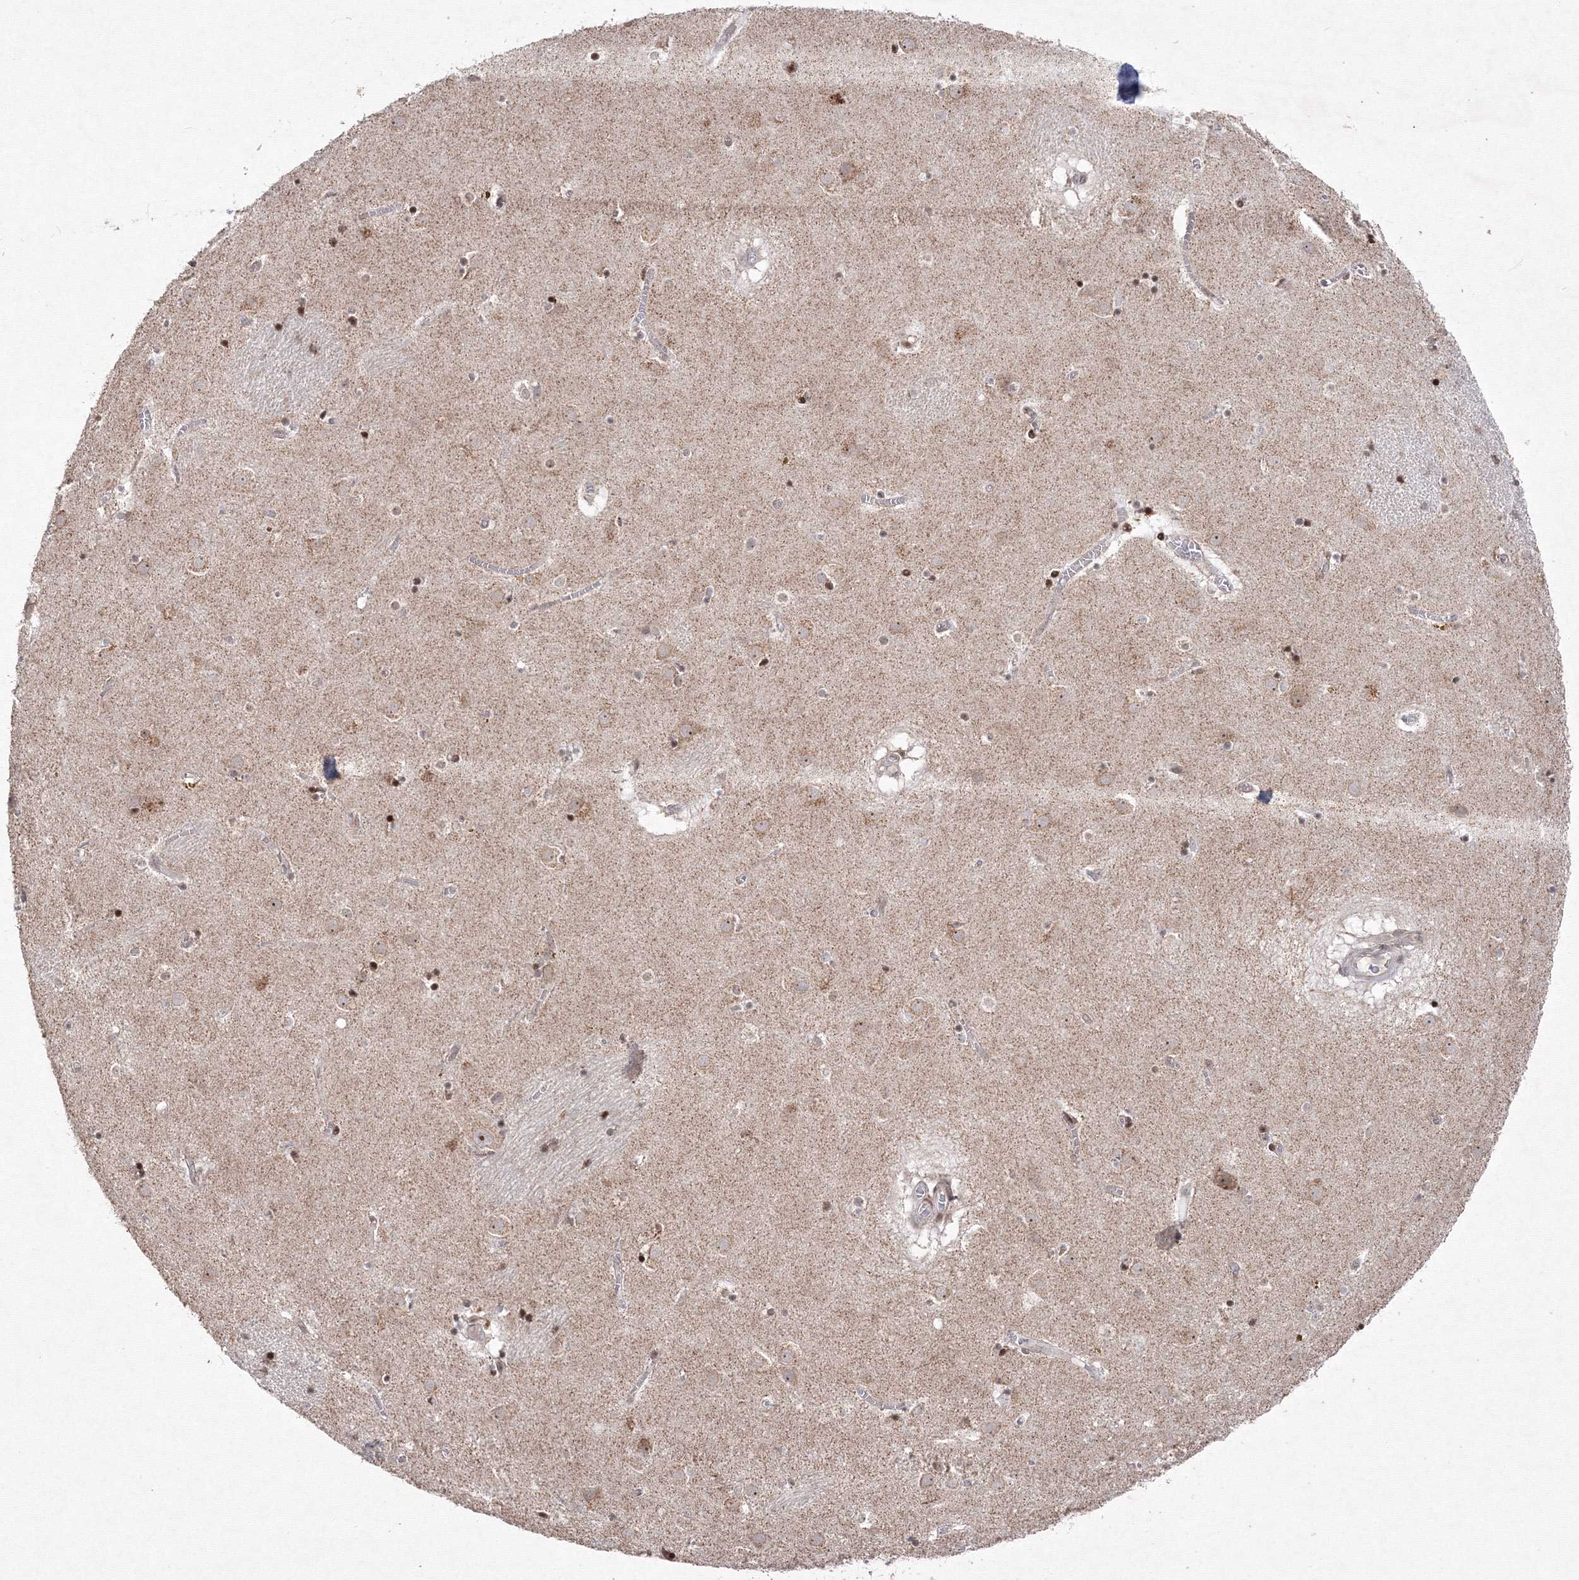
{"staining": {"intensity": "moderate", "quantity": "25%-75%", "location": "nuclear"}, "tissue": "caudate", "cell_type": "Glial cells", "image_type": "normal", "snomed": [{"axis": "morphology", "description": "Normal tissue, NOS"}, {"axis": "topography", "description": "Lateral ventricle wall"}], "caption": "Immunohistochemistry (IHC) of benign caudate demonstrates medium levels of moderate nuclear staining in about 25%-75% of glial cells.", "gene": "MKRN2", "patient": {"sex": "male", "age": 70}}